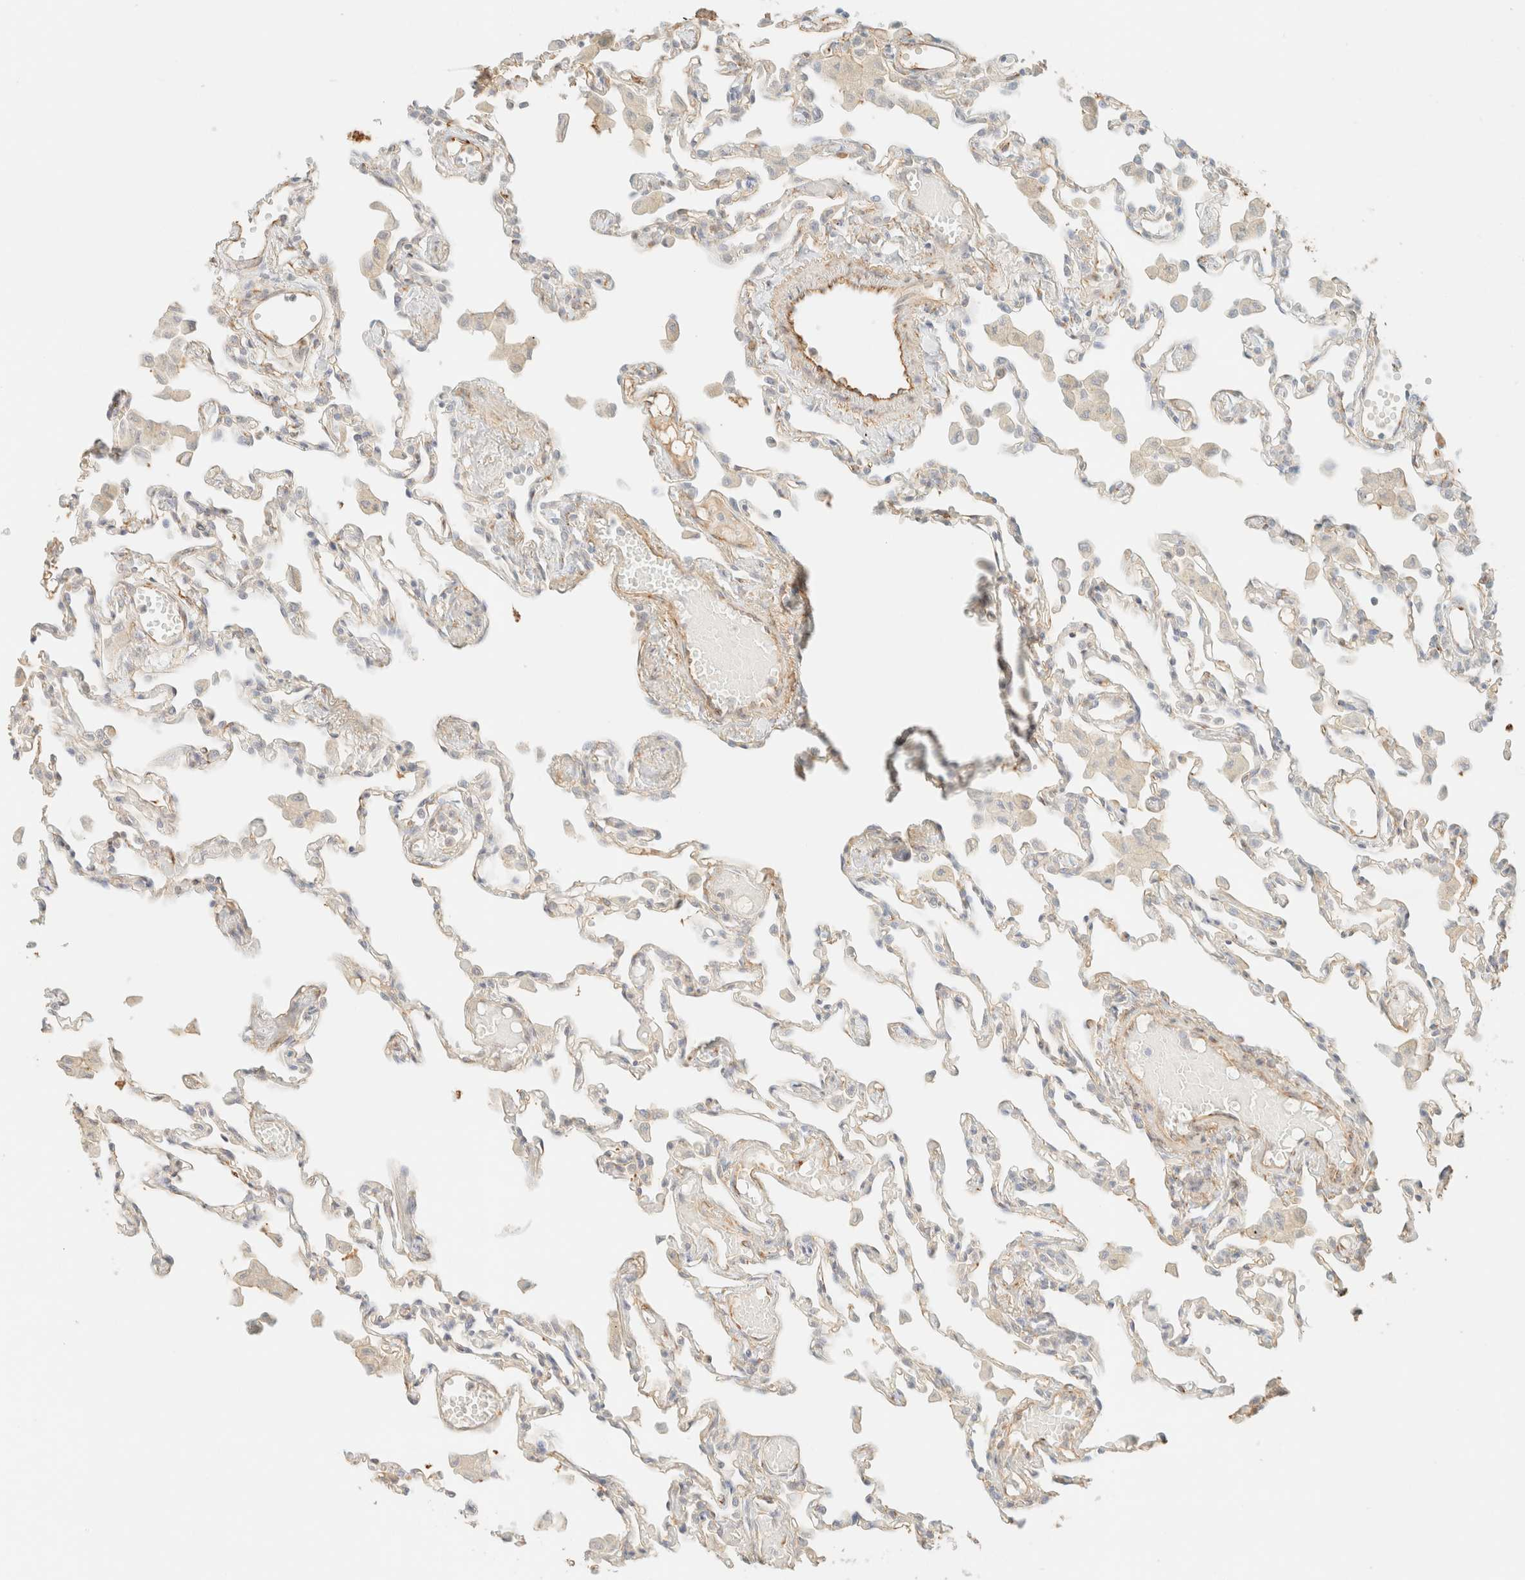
{"staining": {"intensity": "negative", "quantity": "none", "location": "none"}, "tissue": "lung", "cell_type": "Alveolar cells", "image_type": "normal", "snomed": [{"axis": "morphology", "description": "Normal tissue, NOS"}, {"axis": "topography", "description": "Bronchus"}, {"axis": "topography", "description": "Lung"}], "caption": "A micrograph of lung stained for a protein displays no brown staining in alveolar cells. The staining is performed using DAB brown chromogen with nuclei counter-stained in using hematoxylin.", "gene": "SPARCL1", "patient": {"sex": "female", "age": 49}}